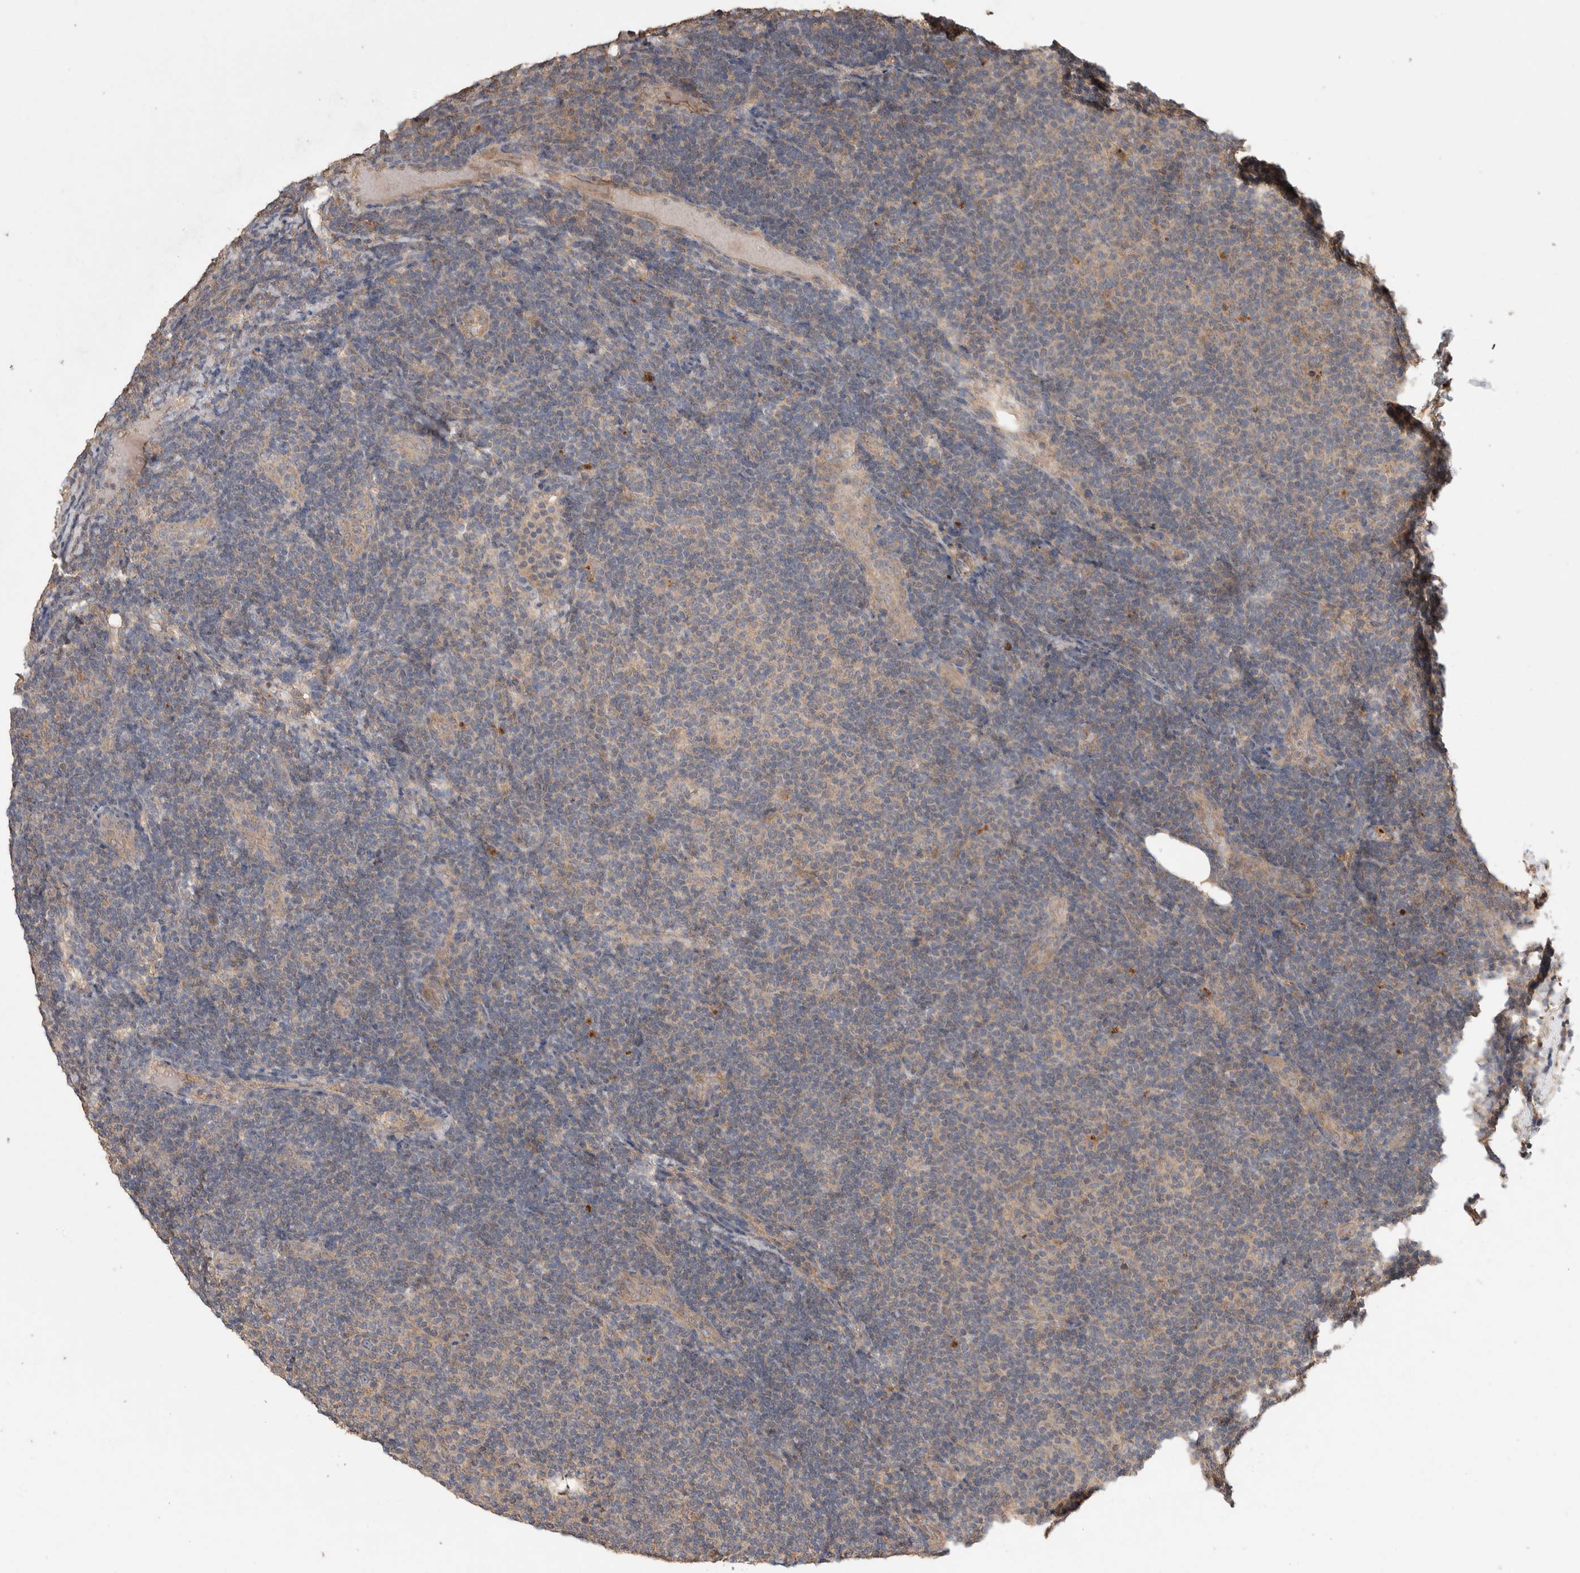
{"staining": {"intensity": "weak", "quantity": ">75%", "location": "cytoplasmic/membranous"}, "tissue": "lymphoma", "cell_type": "Tumor cells", "image_type": "cancer", "snomed": [{"axis": "morphology", "description": "Malignant lymphoma, non-Hodgkin's type, Low grade"}, {"axis": "topography", "description": "Lymph node"}], "caption": "The image displays staining of low-grade malignant lymphoma, non-Hodgkin's type, revealing weak cytoplasmic/membranous protein staining (brown color) within tumor cells. Nuclei are stained in blue.", "gene": "KCNJ5", "patient": {"sex": "male", "age": 83}}